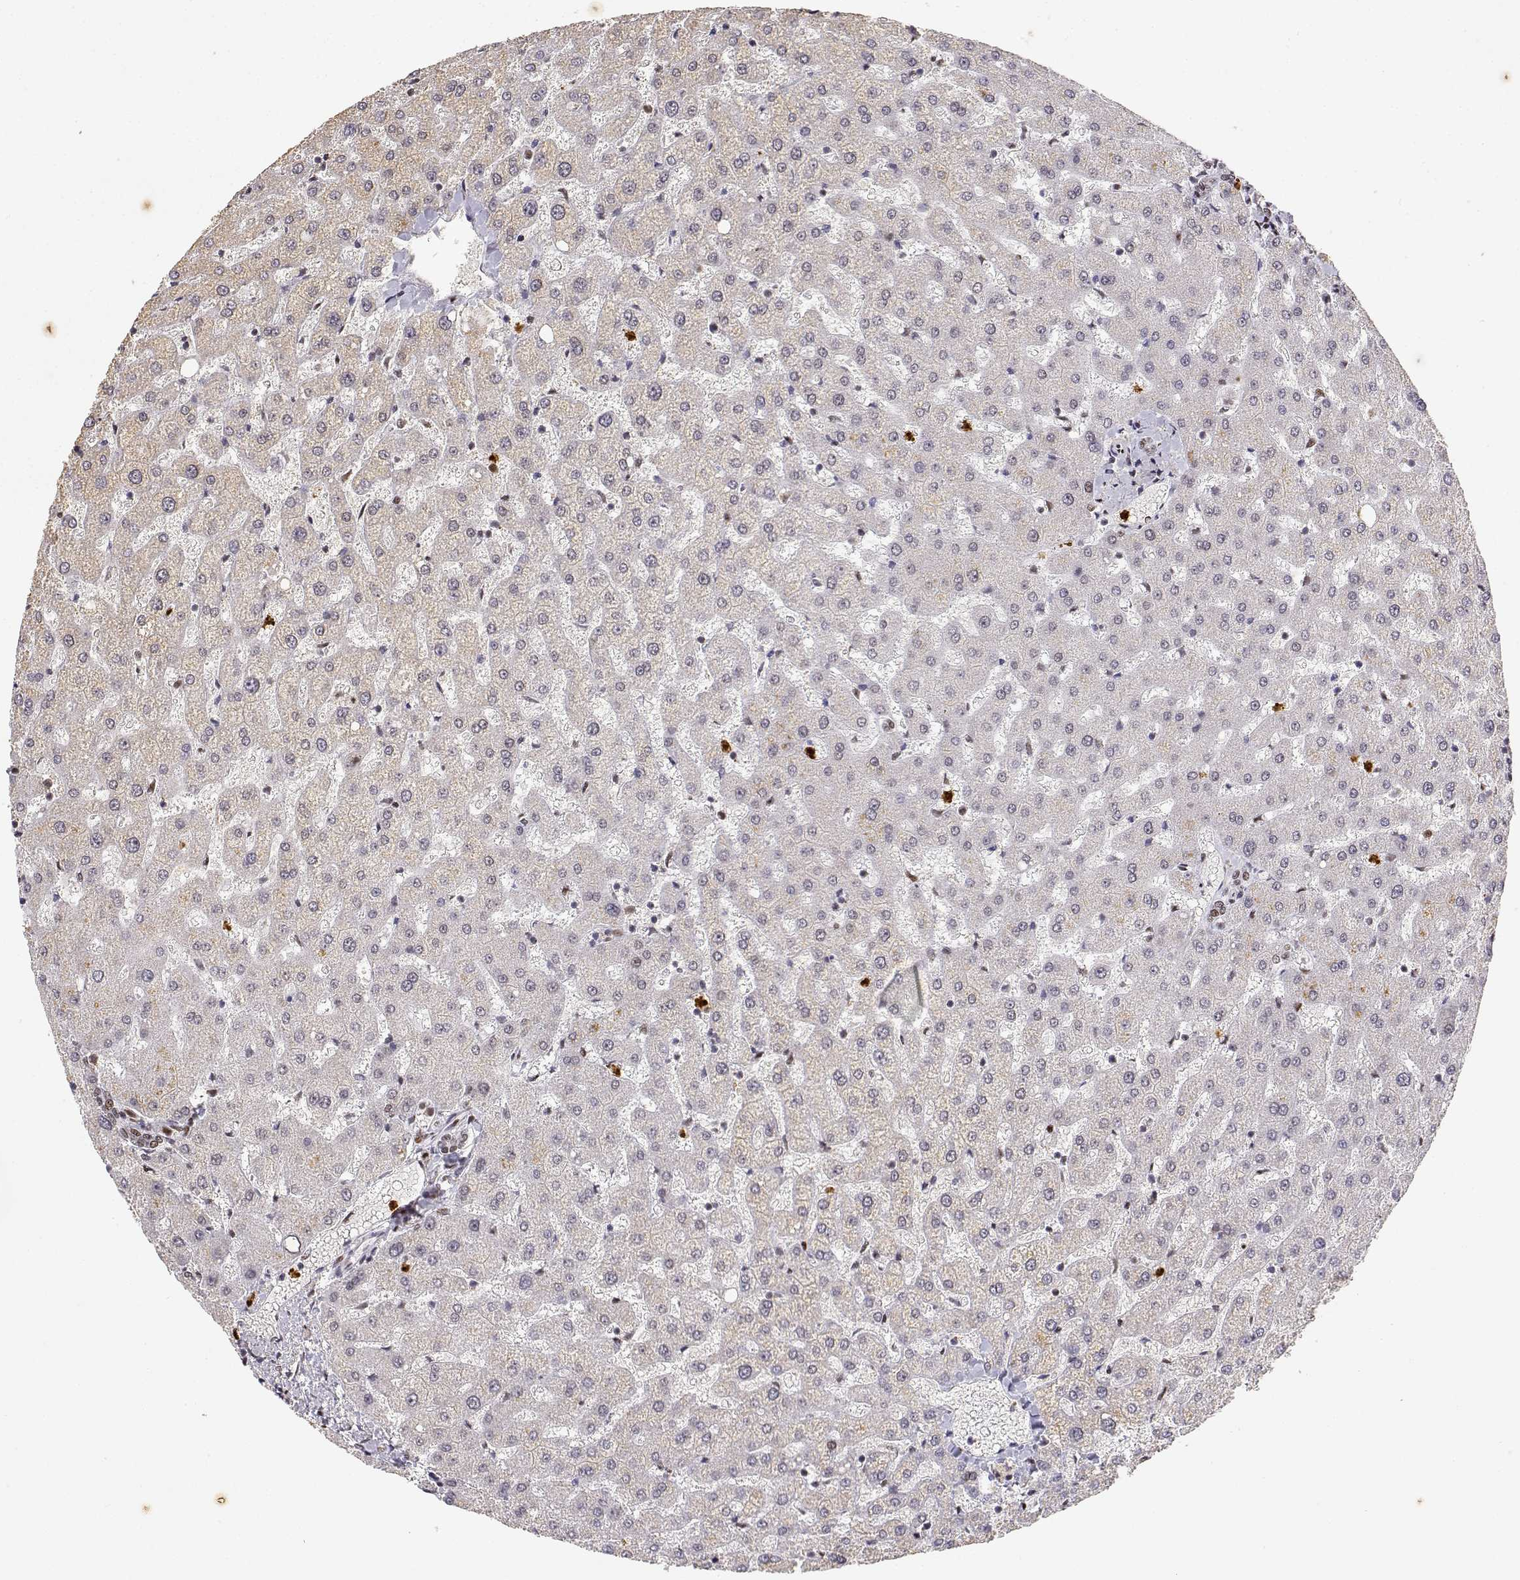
{"staining": {"intensity": "negative", "quantity": "none", "location": "none"}, "tissue": "liver", "cell_type": "Cholangiocytes", "image_type": "normal", "snomed": [{"axis": "morphology", "description": "Normal tissue, NOS"}, {"axis": "topography", "description": "Liver"}], "caption": "A high-resolution image shows IHC staining of normal liver, which shows no significant positivity in cholangiocytes. (Brightfield microscopy of DAB immunohistochemistry at high magnification).", "gene": "RSF1", "patient": {"sex": "female", "age": 50}}